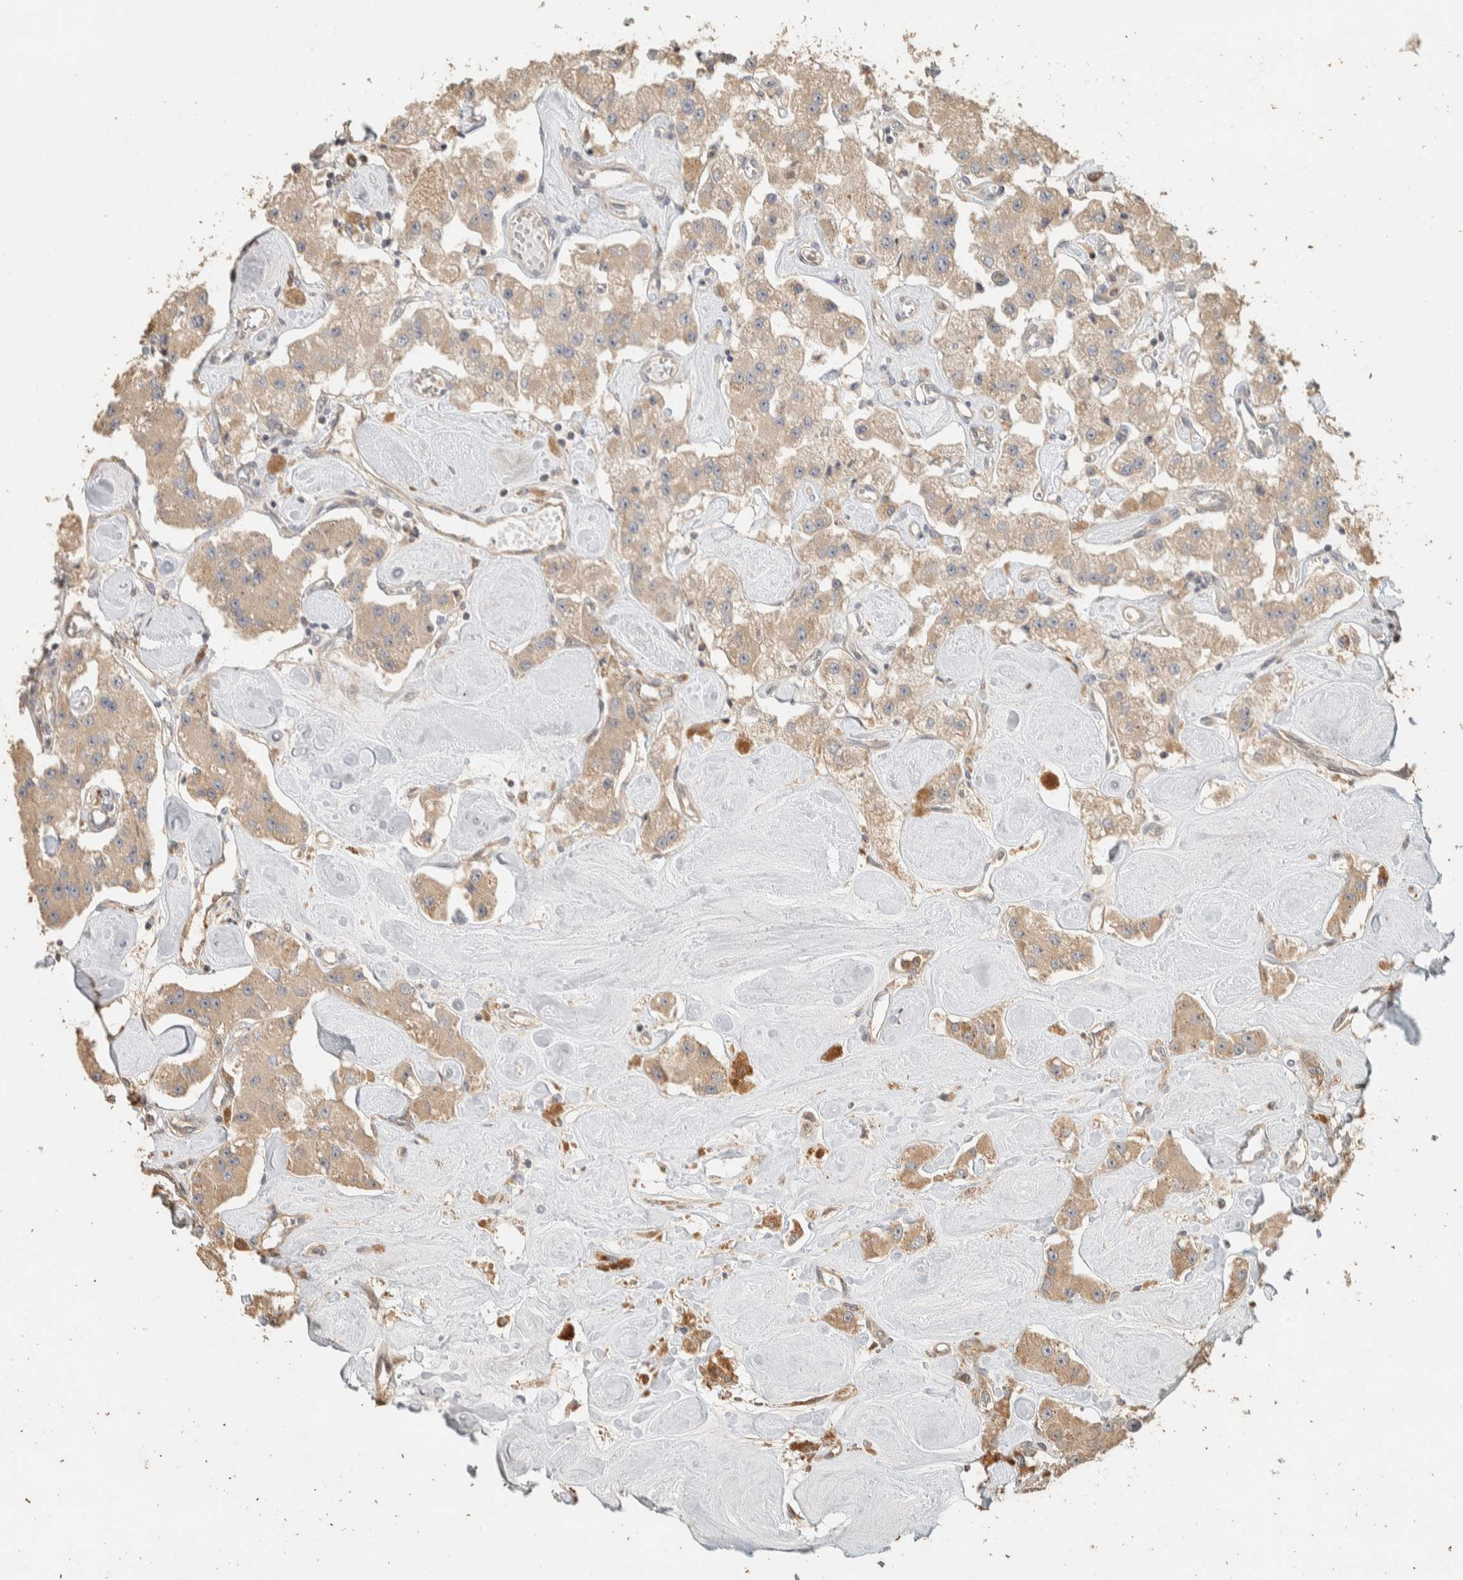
{"staining": {"intensity": "weak", "quantity": ">75%", "location": "cytoplasmic/membranous"}, "tissue": "carcinoid", "cell_type": "Tumor cells", "image_type": "cancer", "snomed": [{"axis": "morphology", "description": "Carcinoid, malignant, NOS"}, {"axis": "topography", "description": "Pancreas"}], "caption": "DAB immunohistochemical staining of malignant carcinoid demonstrates weak cytoplasmic/membranous protein positivity in about >75% of tumor cells. Nuclei are stained in blue.", "gene": "EXOC7", "patient": {"sex": "male", "age": 41}}